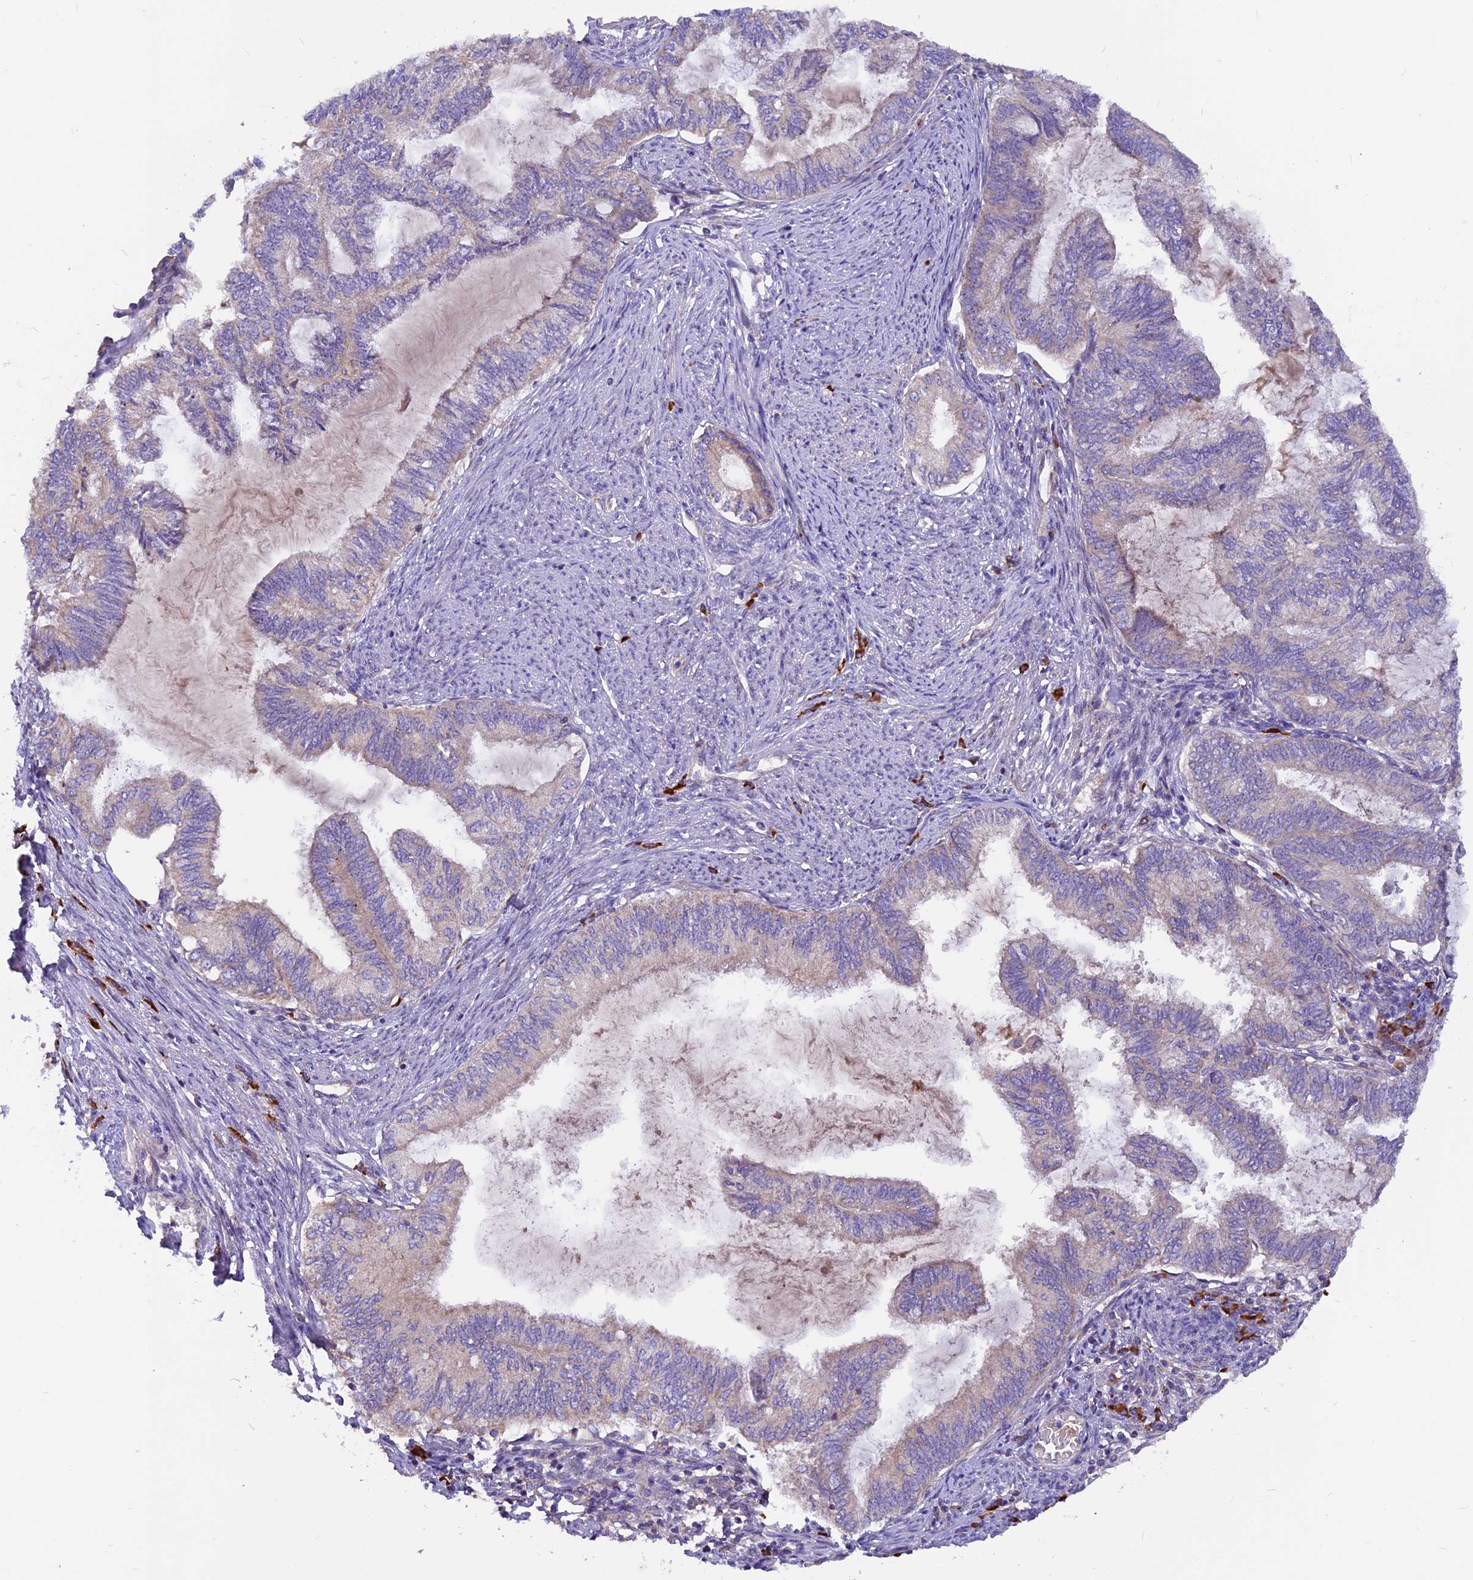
{"staining": {"intensity": "weak", "quantity": "<25%", "location": "cytoplasmic/membranous"}, "tissue": "endometrial cancer", "cell_type": "Tumor cells", "image_type": "cancer", "snomed": [{"axis": "morphology", "description": "Adenocarcinoma, NOS"}, {"axis": "topography", "description": "Endometrium"}], "caption": "A micrograph of human endometrial cancer (adenocarcinoma) is negative for staining in tumor cells.", "gene": "FRY", "patient": {"sex": "female", "age": 86}}